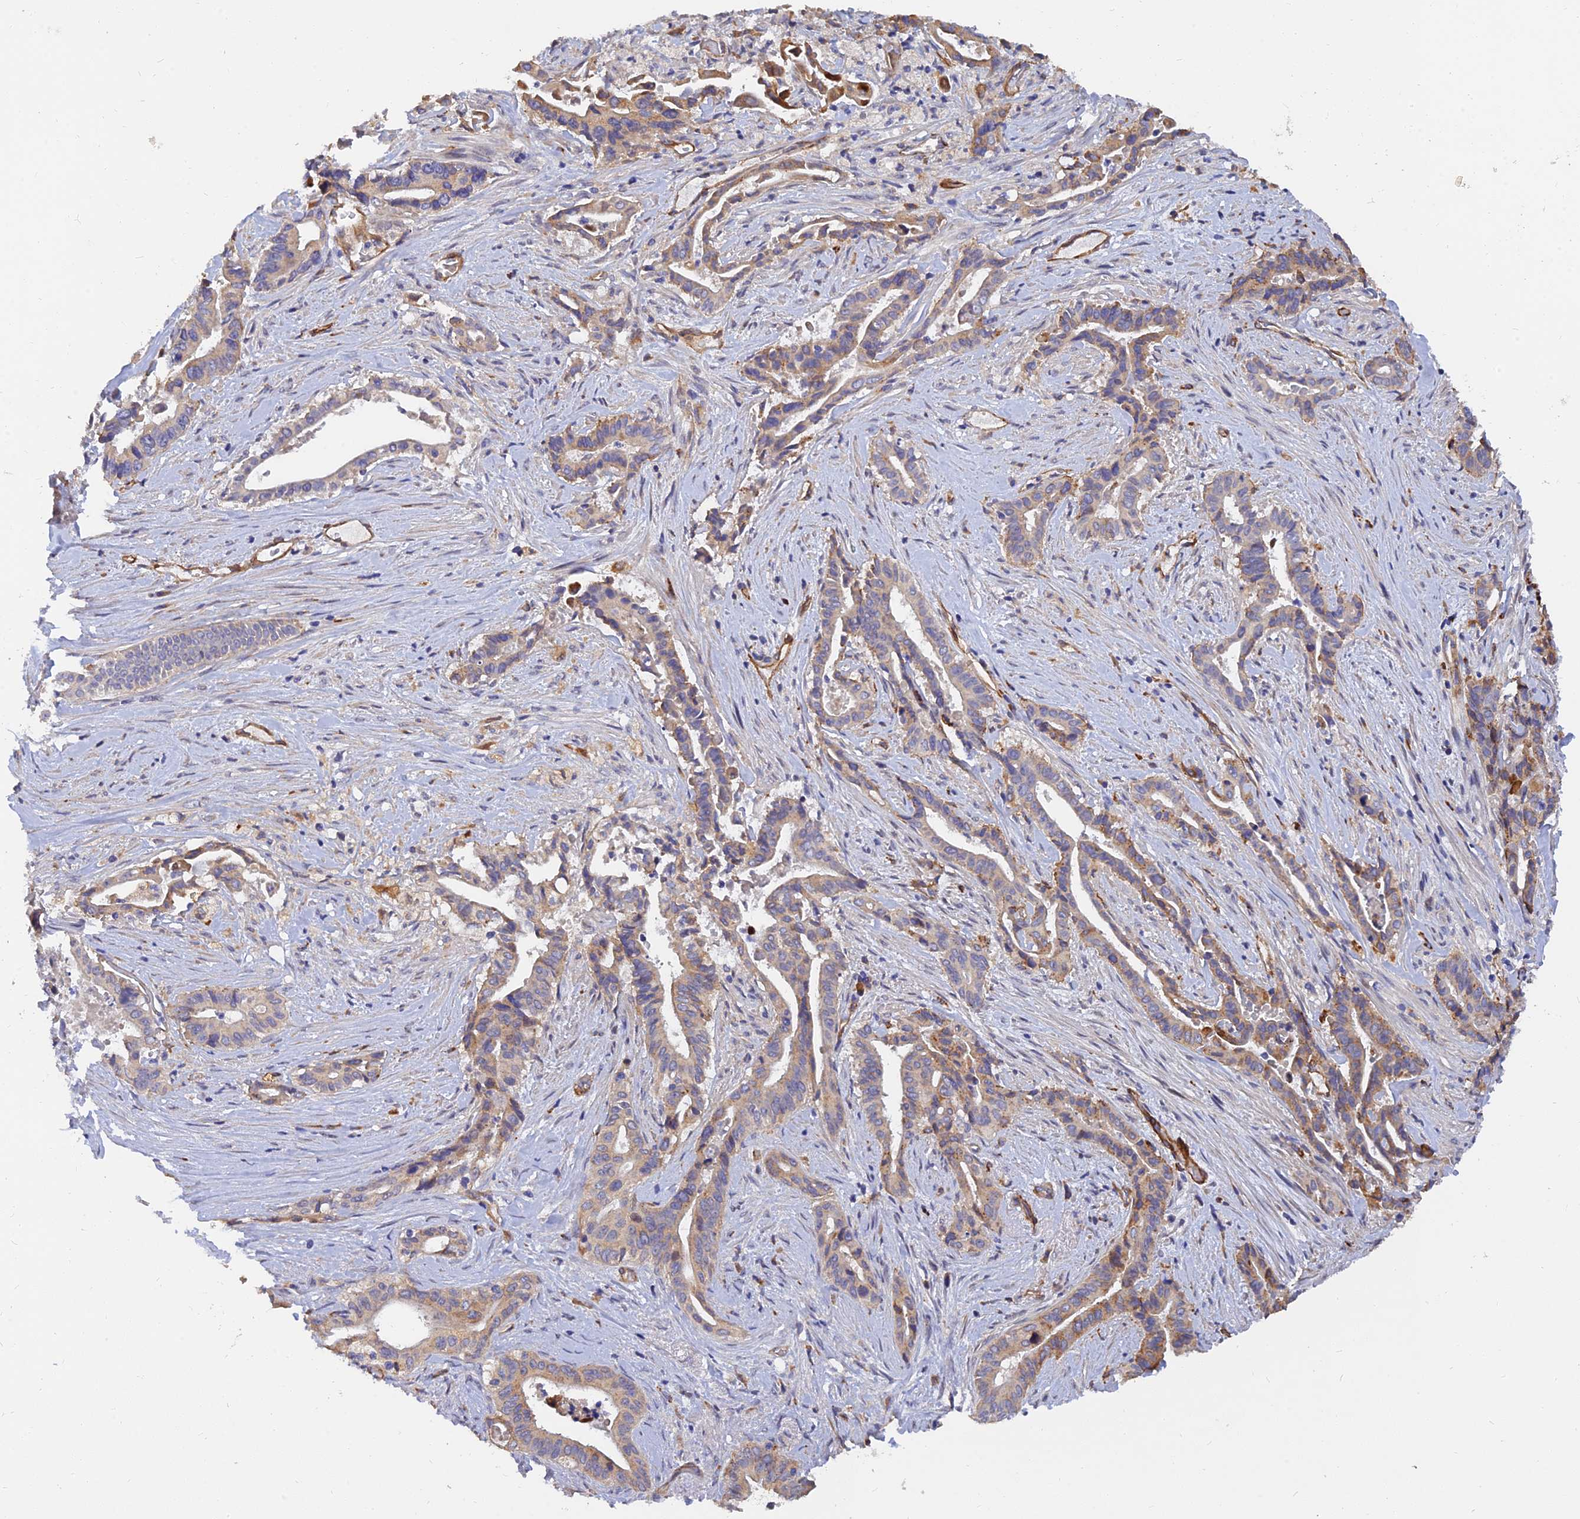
{"staining": {"intensity": "weak", "quantity": "25%-75%", "location": "cytoplasmic/membranous"}, "tissue": "pancreatic cancer", "cell_type": "Tumor cells", "image_type": "cancer", "snomed": [{"axis": "morphology", "description": "Adenocarcinoma, NOS"}, {"axis": "topography", "description": "Pancreas"}], "caption": "Immunohistochemical staining of pancreatic cancer exhibits low levels of weak cytoplasmic/membranous protein expression in approximately 25%-75% of tumor cells.", "gene": "MRPL35", "patient": {"sex": "female", "age": 77}}